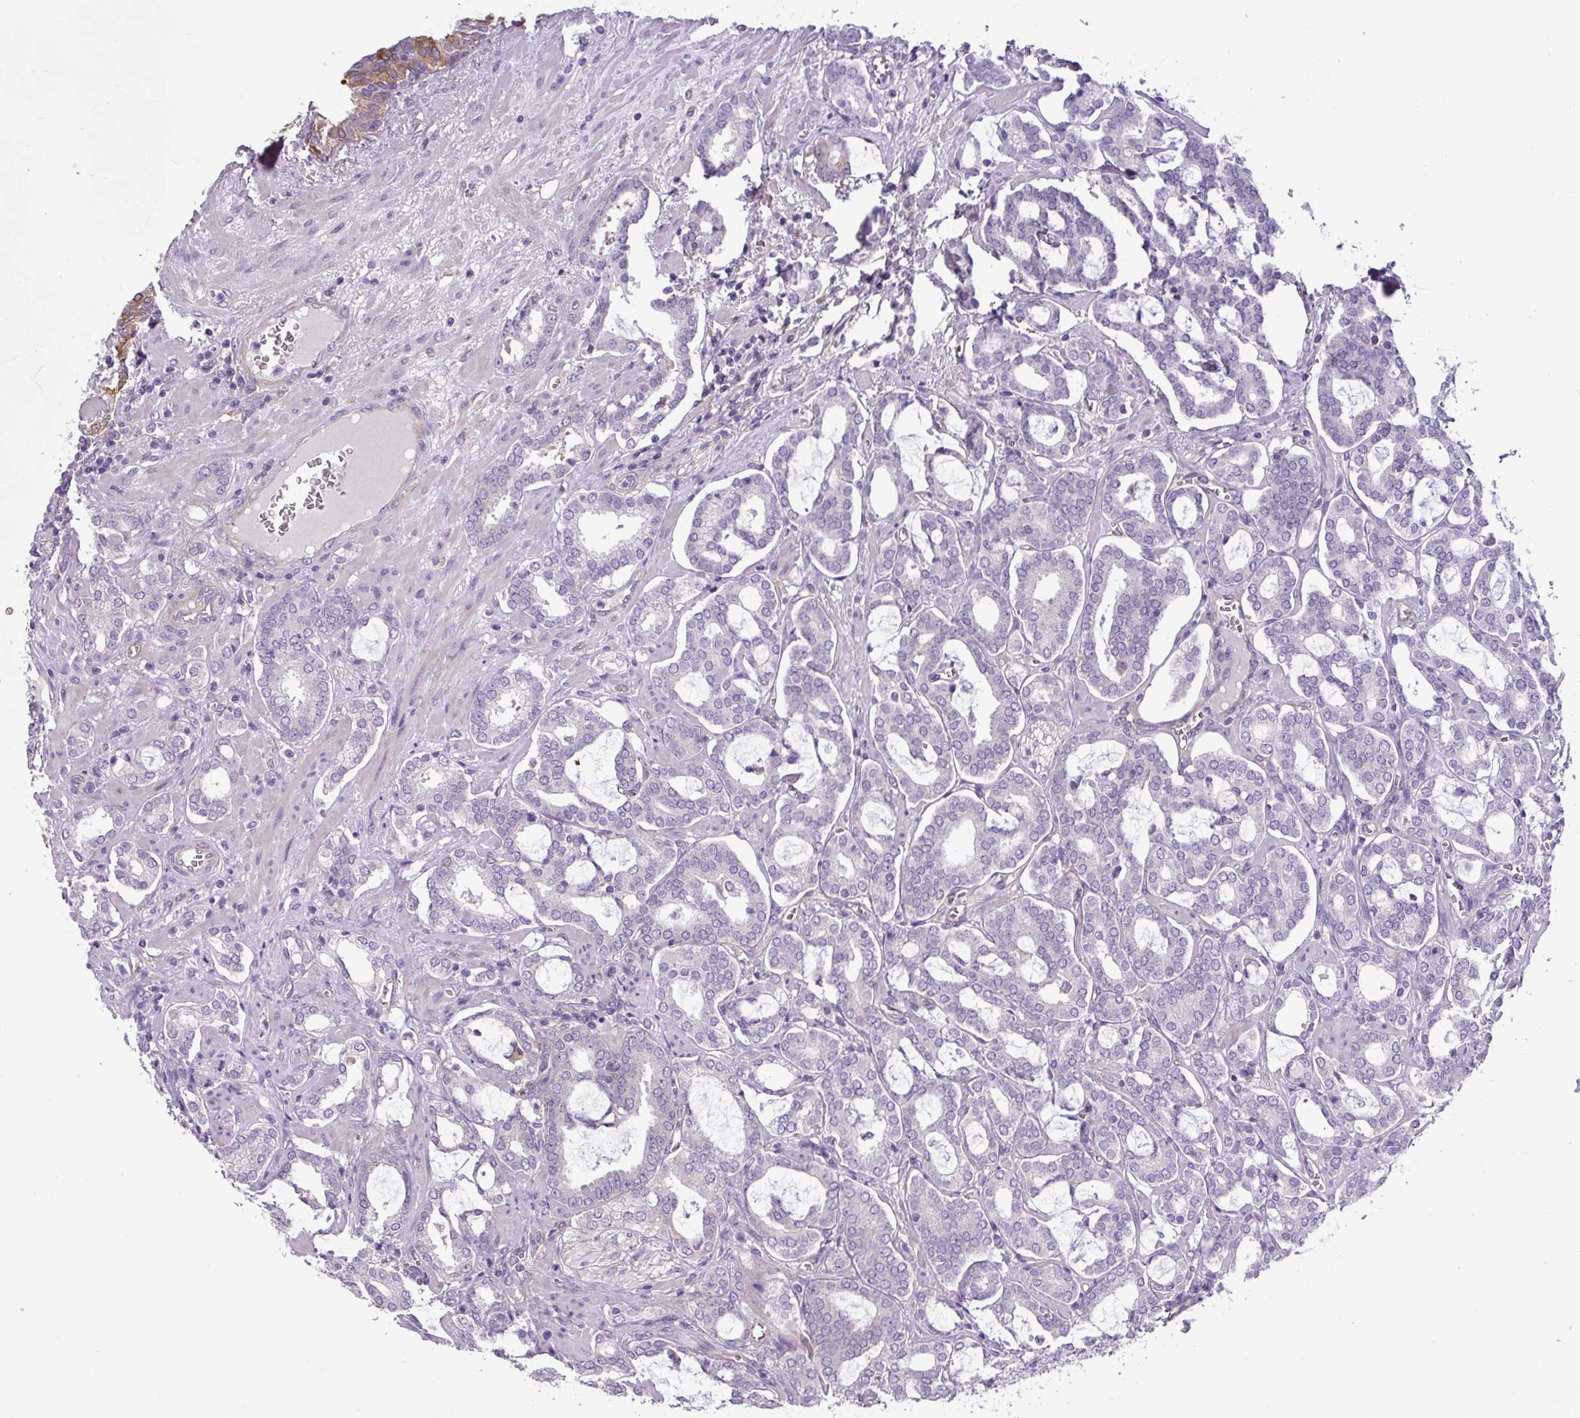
{"staining": {"intensity": "negative", "quantity": "none", "location": "none"}, "tissue": "prostate cancer", "cell_type": "Tumor cells", "image_type": "cancer", "snomed": [{"axis": "morphology", "description": "Adenocarcinoma, High grade"}, {"axis": "topography", "description": "Prostate and seminal vesicle, NOS"}], "caption": "A high-resolution histopathology image shows immunohistochemistry (IHC) staining of prostate cancer, which displays no significant positivity in tumor cells.", "gene": "SLC23A2", "patient": {"sex": "male", "age": 67}}